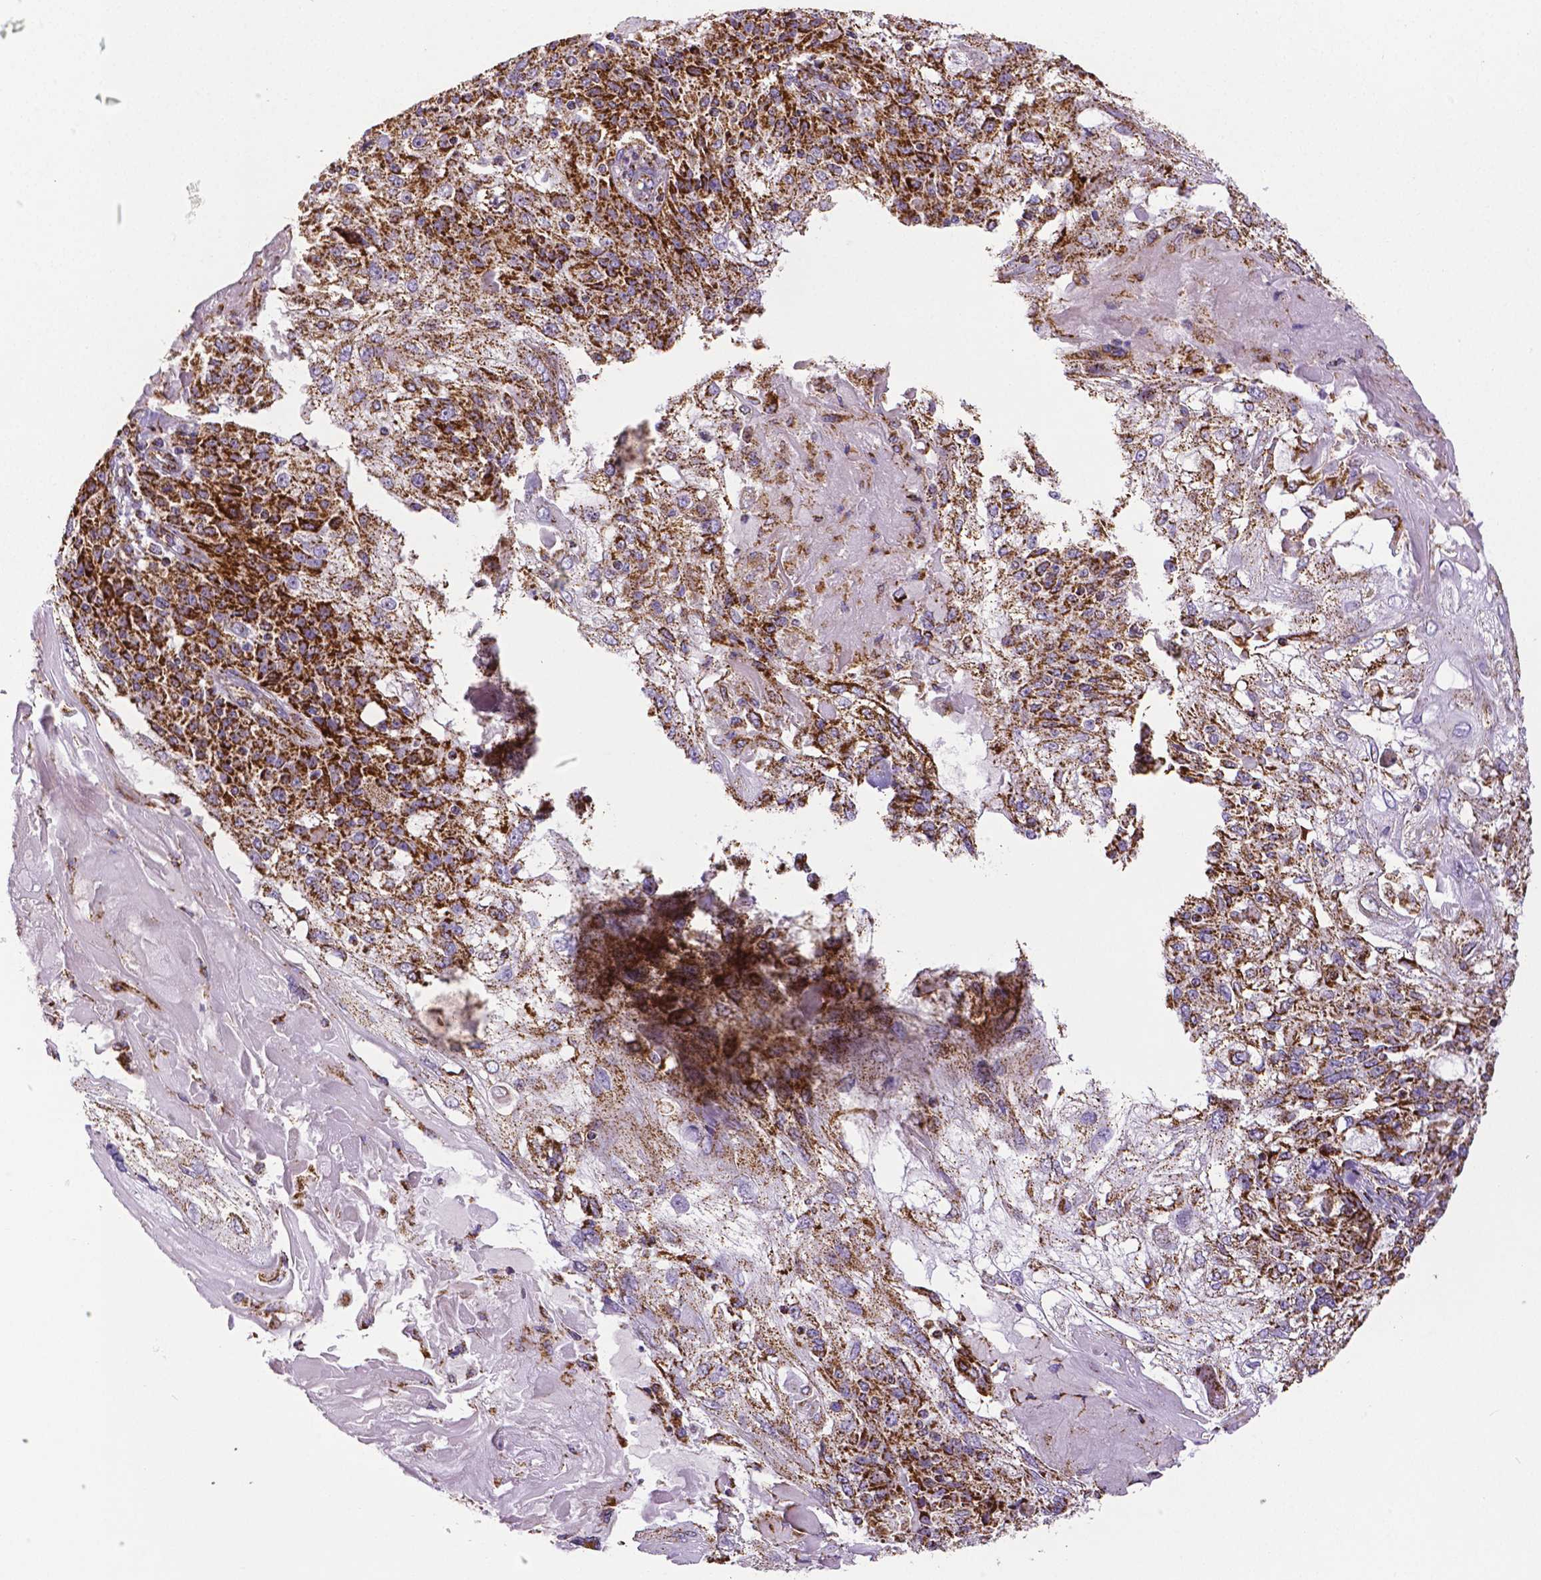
{"staining": {"intensity": "strong", "quantity": "25%-75%", "location": "cytoplasmic/membranous"}, "tissue": "skin cancer", "cell_type": "Tumor cells", "image_type": "cancer", "snomed": [{"axis": "morphology", "description": "Normal tissue, NOS"}, {"axis": "morphology", "description": "Squamous cell carcinoma, NOS"}, {"axis": "topography", "description": "Skin"}], "caption": "This is a histology image of IHC staining of skin cancer (squamous cell carcinoma), which shows strong staining in the cytoplasmic/membranous of tumor cells.", "gene": "MACC1", "patient": {"sex": "female", "age": 83}}